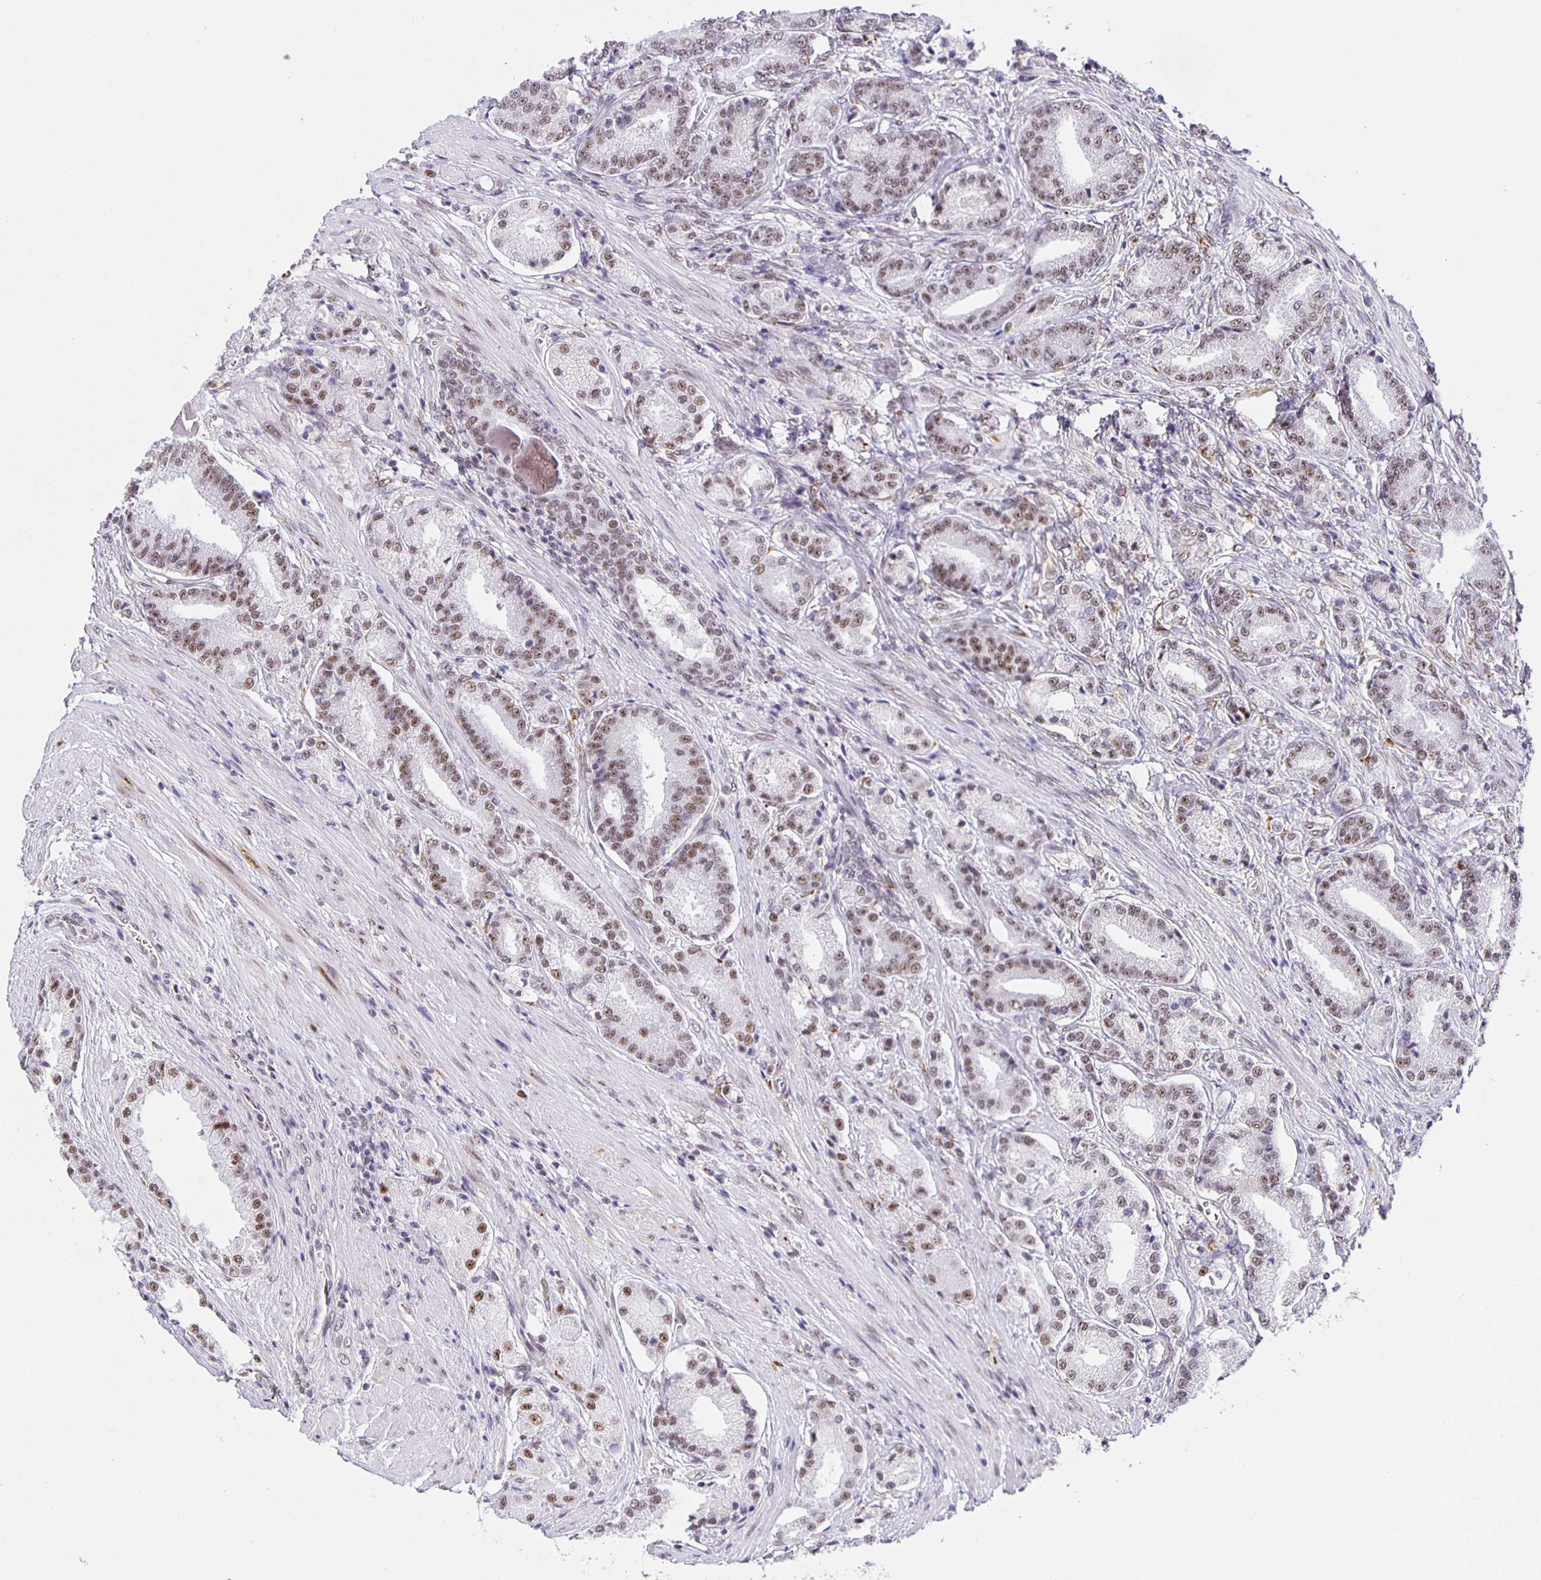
{"staining": {"intensity": "moderate", "quantity": ">75%", "location": "nuclear"}, "tissue": "prostate cancer", "cell_type": "Tumor cells", "image_type": "cancer", "snomed": [{"axis": "morphology", "description": "Adenocarcinoma, High grade"}, {"axis": "topography", "description": "Prostate and seminal vesicle, NOS"}], "caption": "IHC image of high-grade adenocarcinoma (prostate) stained for a protein (brown), which demonstrates medium levels of moderate nuclear expression in about >75% of tumor cells.", "gene": "ZRANB2", "patient": {"sex": "male", "age": 61}}